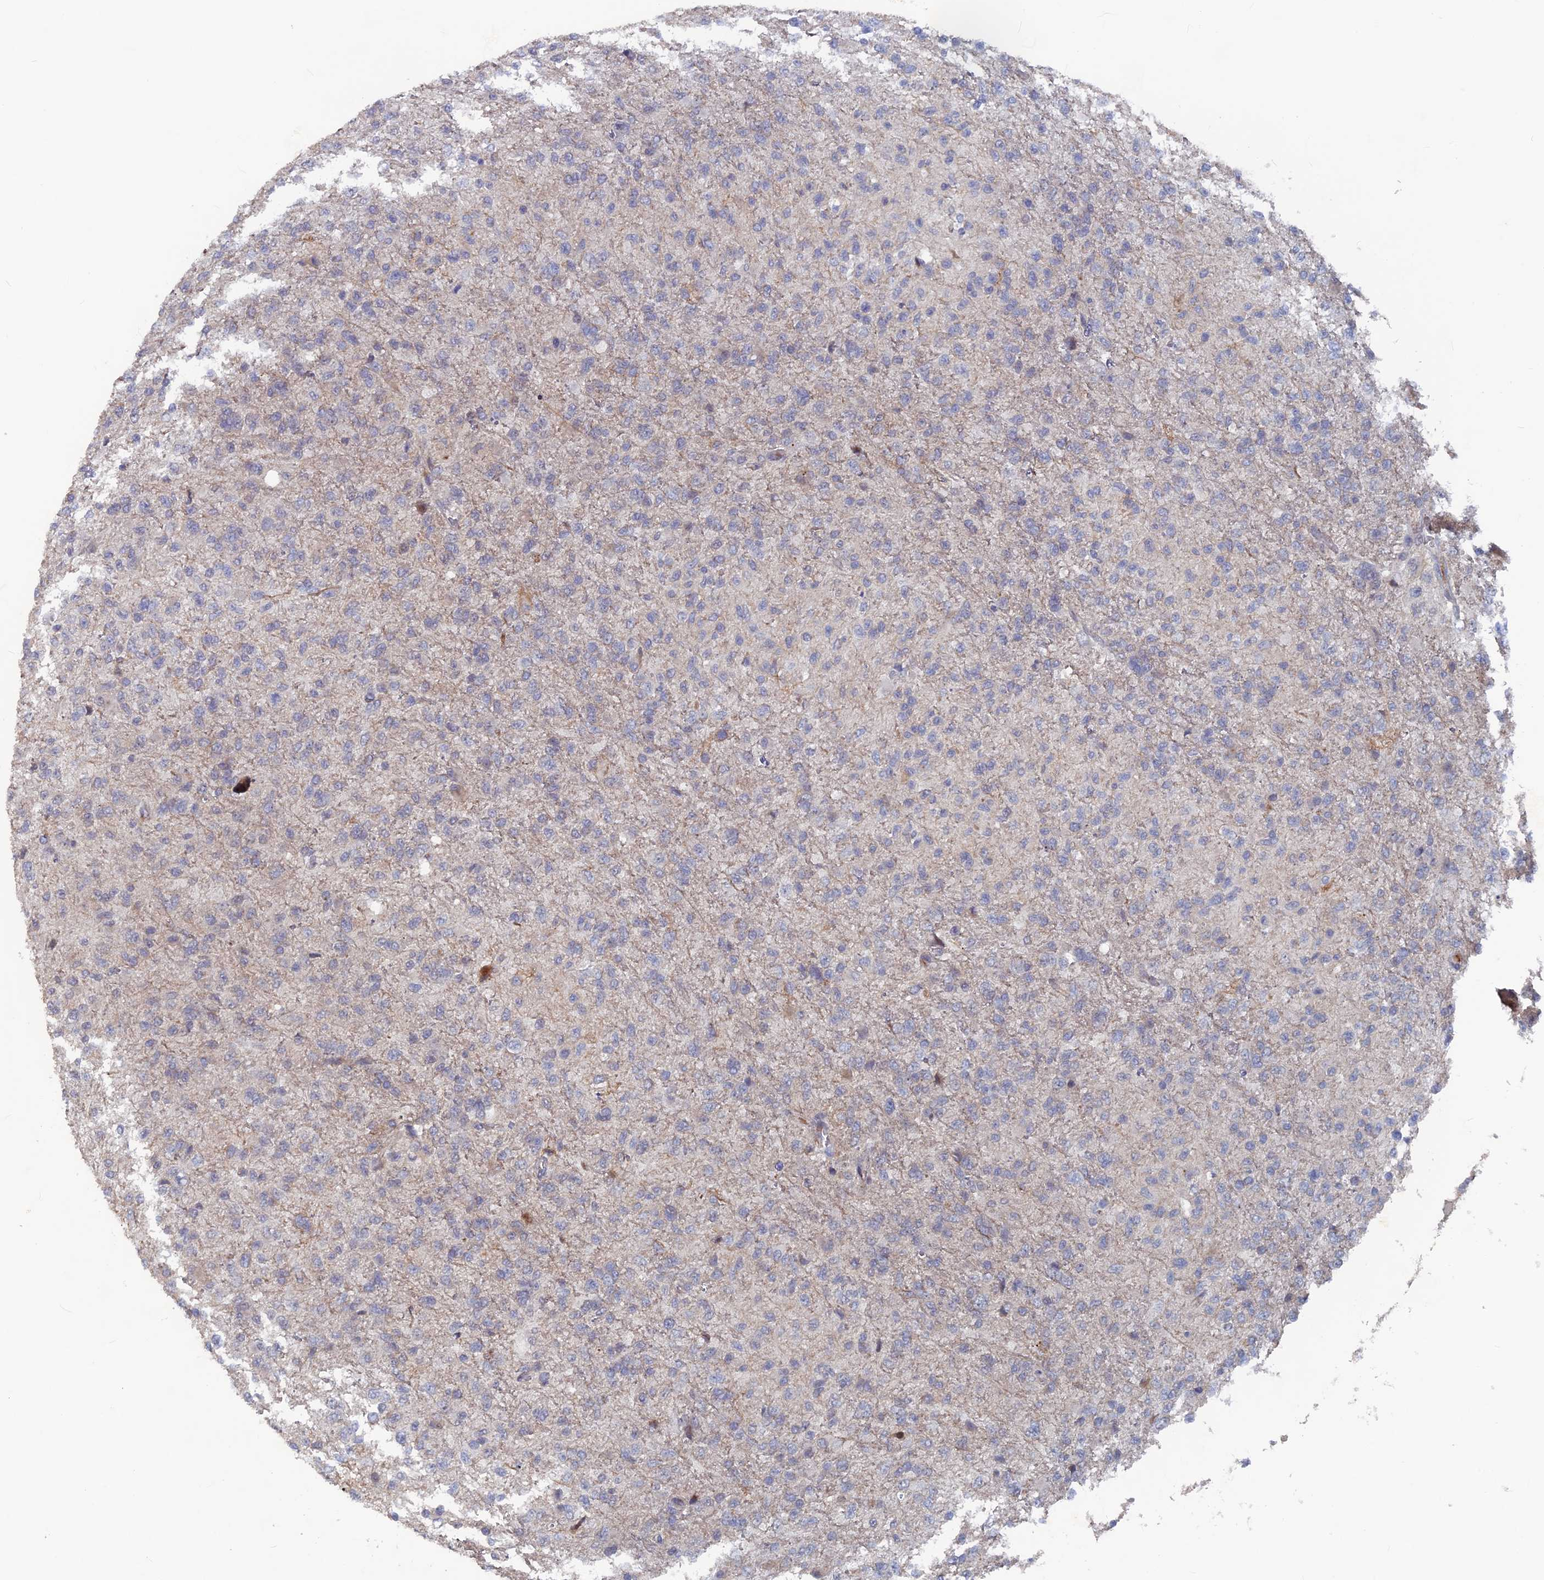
{"staining": {"intensity": "negative", "quantity": "none", "location": "none"}, "tissue": "glioma", "cell_type": "Tumor cells", "image_type": "cancer", "snomed": [{"axis": "morphology", "description": "Glioma, malignant, High grade"}, {"axis": "topography", "description": "Brain"}], "caption": "Tumor cells are negative for protein expression in human malignant glioma (high-grade).", "gene": "SH3D21", "patient": {"sex": "female", "age": 74}}